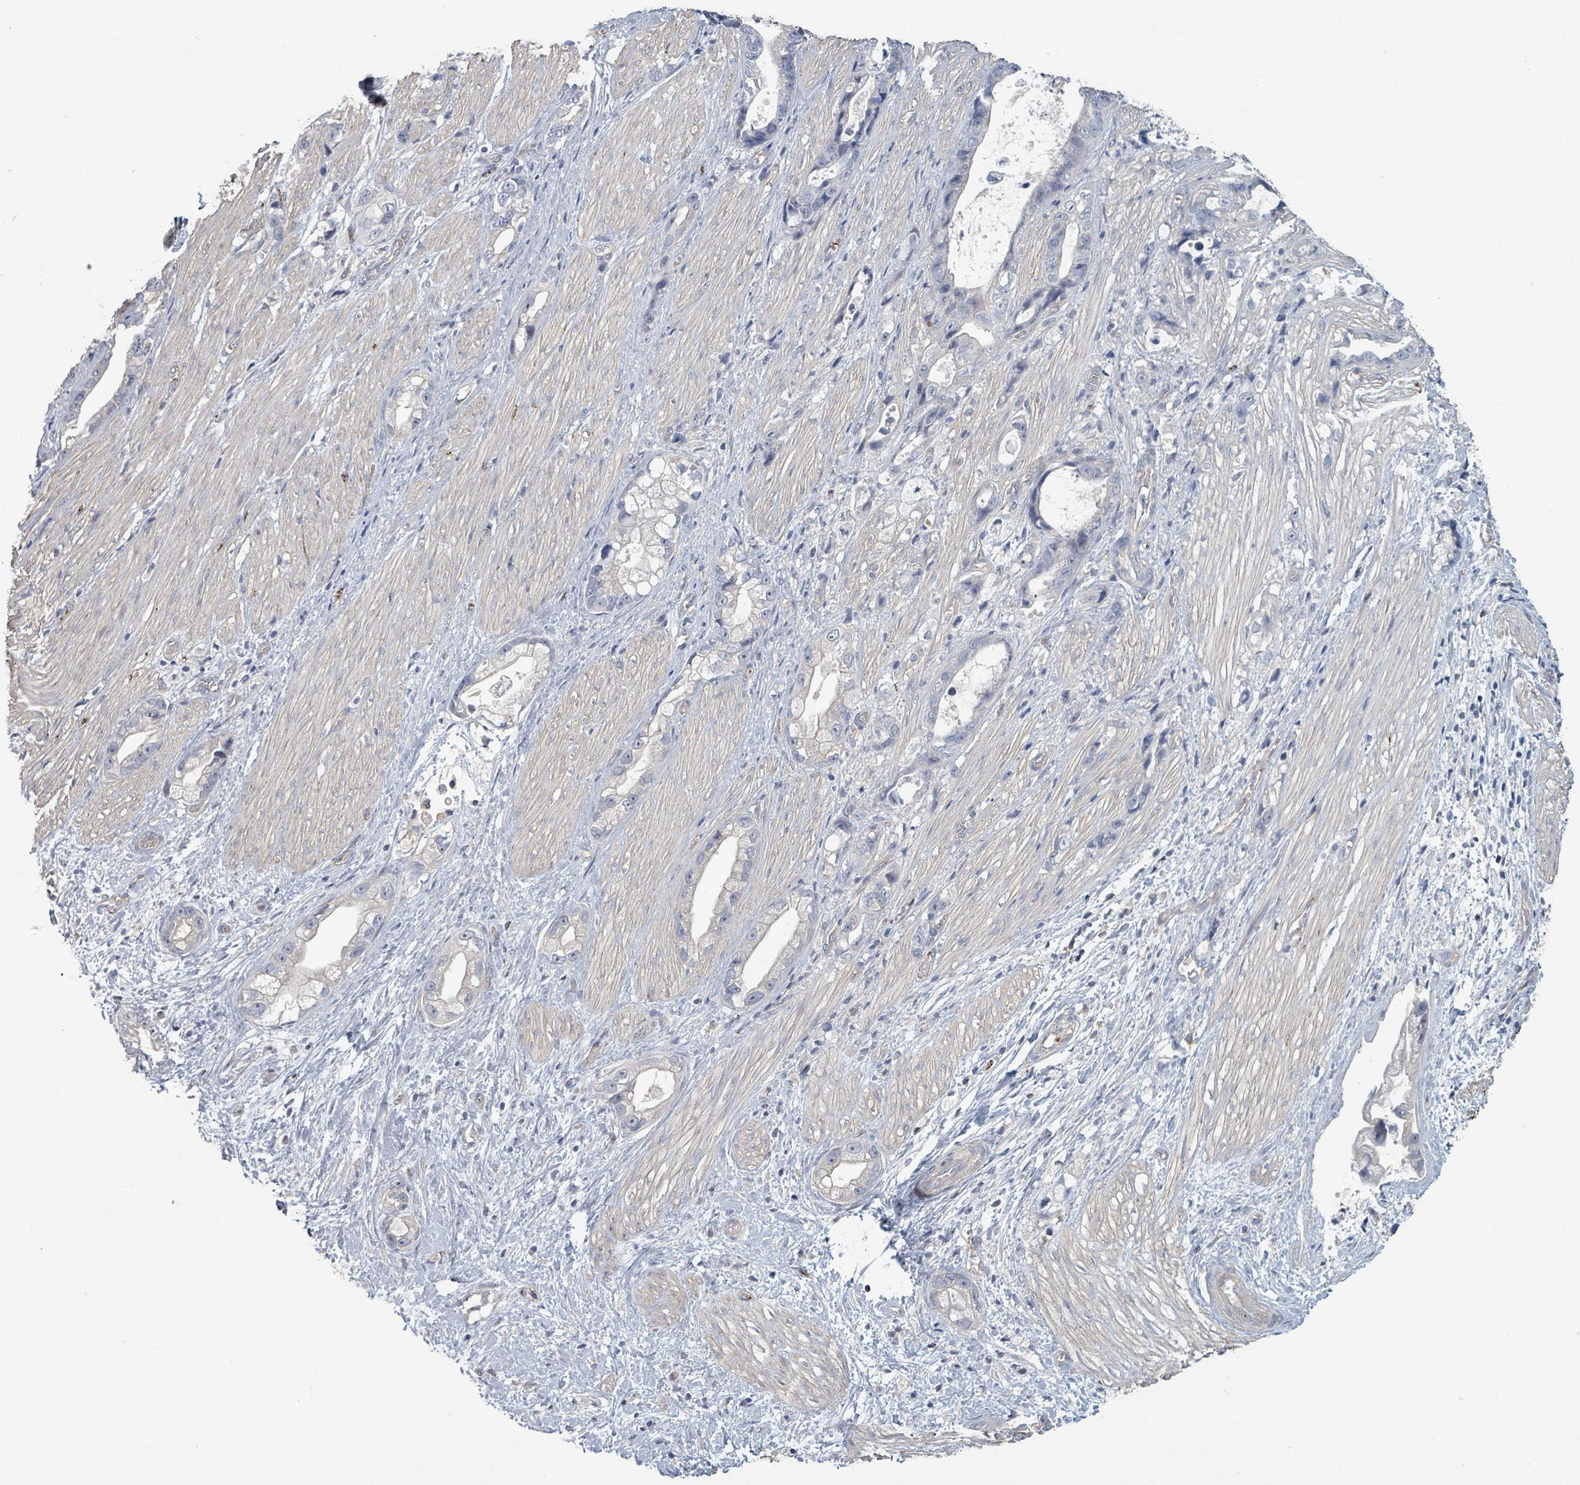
{"staining": {"intensity": "negative", "quantity": "none", "location": "none"}, "tissue": "stomach cancer", "cell_type": "Tumor cells", "image_type": "cancer", "snomed": [{"axis": "morphology", "description": "Adenocarcinoma, NOS"}, {"axis": "topography", "description": "Stomach"}], "caption": "Adenocarcinoma (stomach) was stained to show a protein in brown. There is no significant staining in tumor cells.", "gene": "PLAUR", "patient": {"sex": "male", "age": 55}}